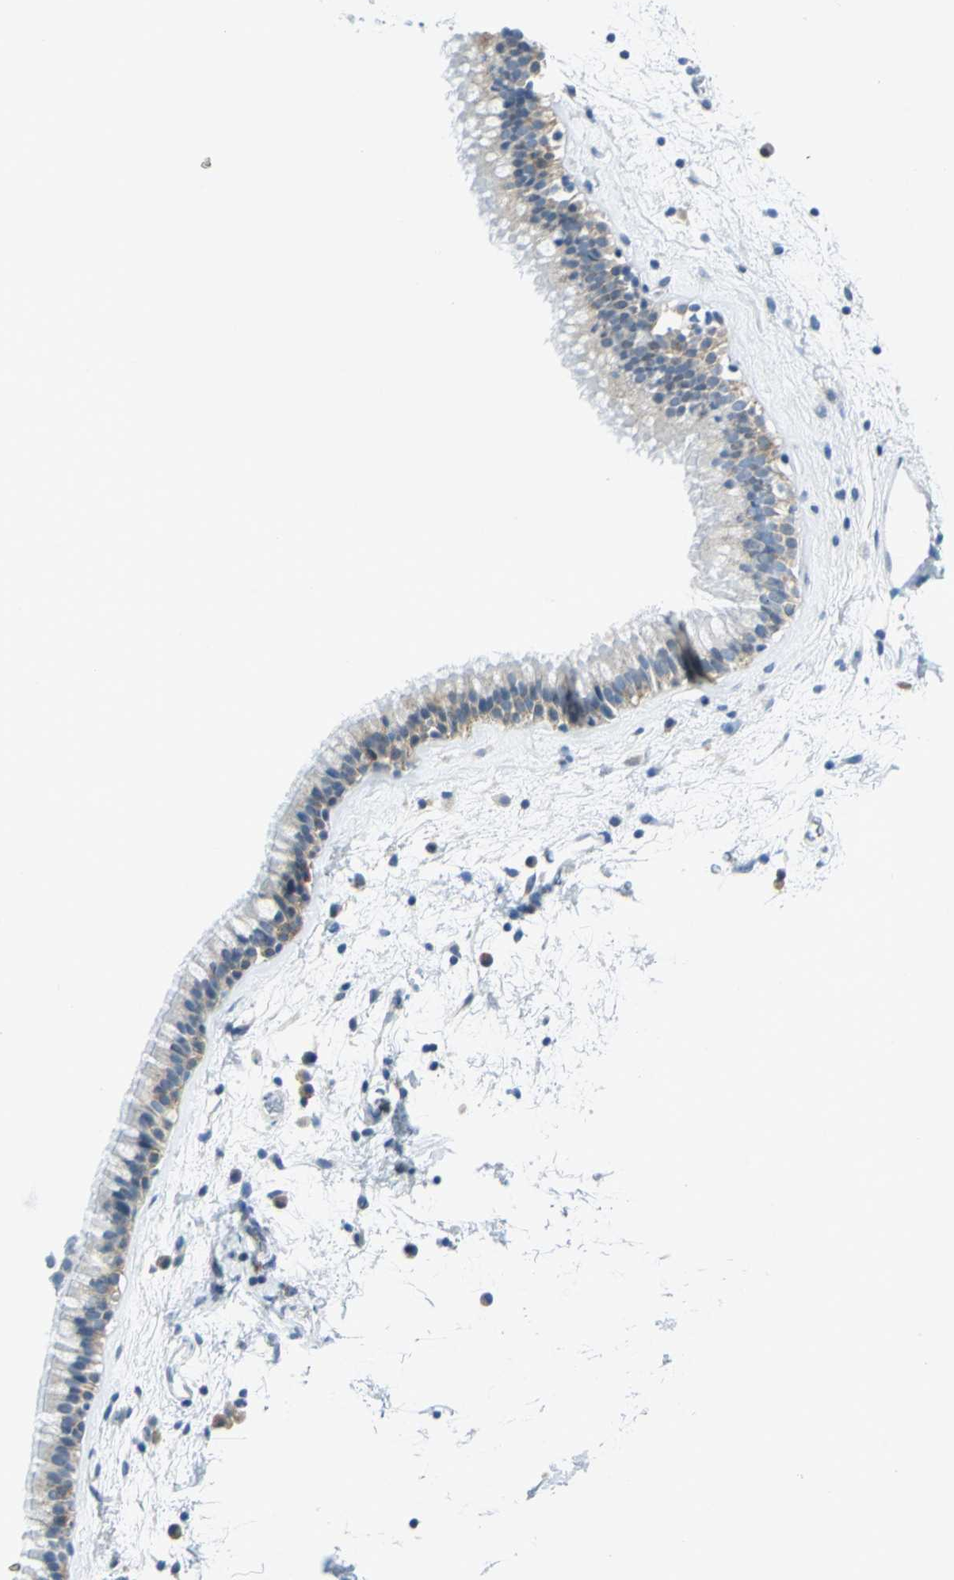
{"staining": {"intensity": "moderate", "quantity": ">75%", "location": "cytoplasmic/membranous"}, "tissue": "nasopharynx", "cell_type": "Respiratory epithelial cells", "image_type": "normal", "snomed": [{"axis": "morphology", "description": "Normal tissue, NOS"}, {"axis": "morphology", "description": "Inflammation, NOS"}, {"axis": "topography", "description": "Nasopharynx"}], "caption": "Immunohistochemical staining of benign human nasopharynx reveals moderate cytoplasmic/membranous protein staining in approximately >75% of respiratory epithelial cells.", "gene": "ALDOA", "patient": {"sex": "male", "age": 48}}